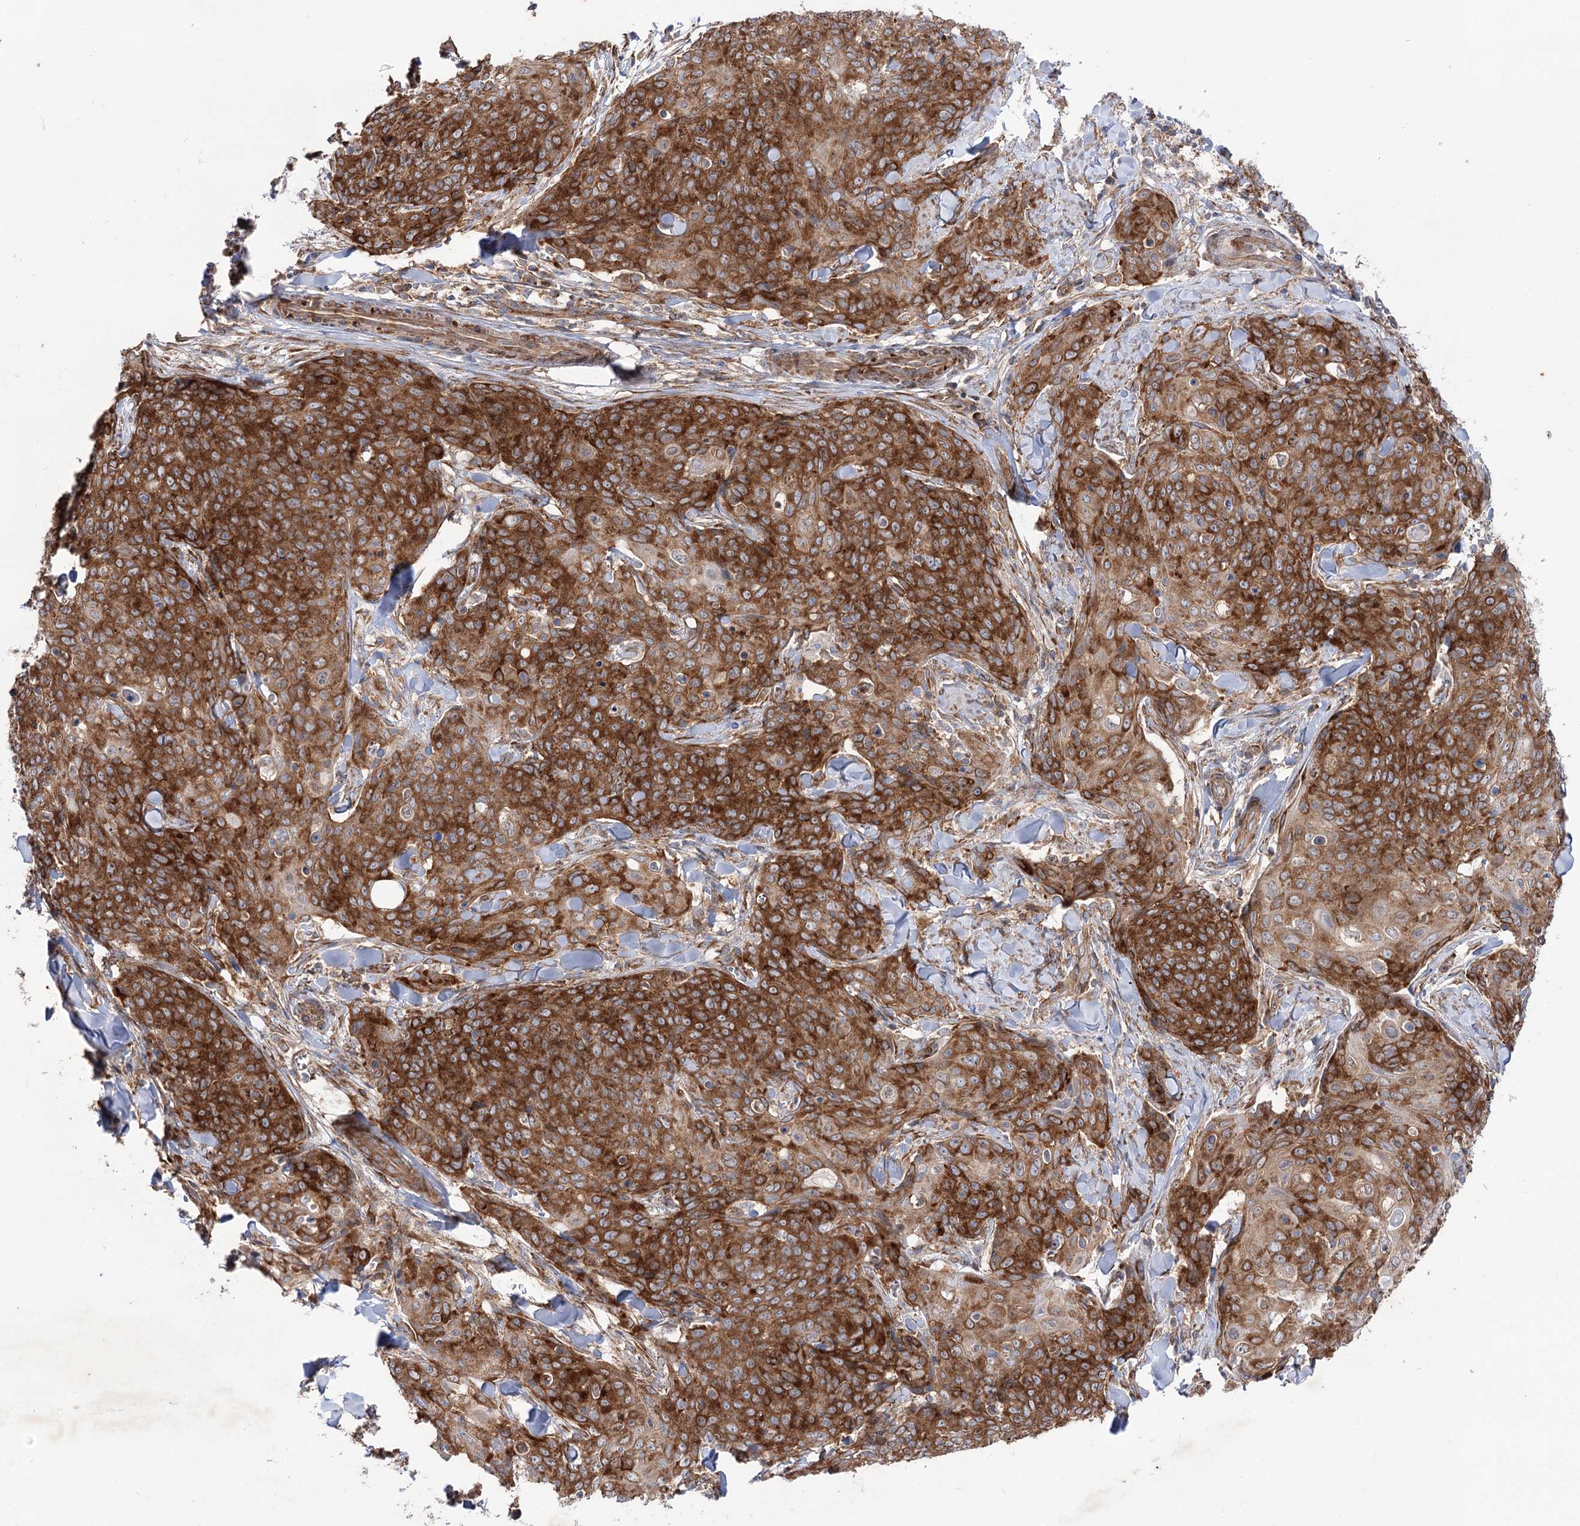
{"staining": {"intensity": "strong", "quantity": ">75%", "location": "cytoplasmic/membranous"}, "tissue": "skin cancer", "cell_type": "Tumor cells", "image_type": "cancer", "snomed": [{"axis": "morphology", "description": "Squamous cell carcinoma, NOS"}, {"axis": "topography", "description": "Skin"}, {"axis": "topography", "description": "Vulva"}], "caption": "Squamous cell carcinoma (skin) stained for a protein (brown) demonstrates strong cytoplasmic/membranous positive positivity in approximately >75% of tumor cells.", "gene": "VWA2", "patient": {"sex": "female", "age": 85}}